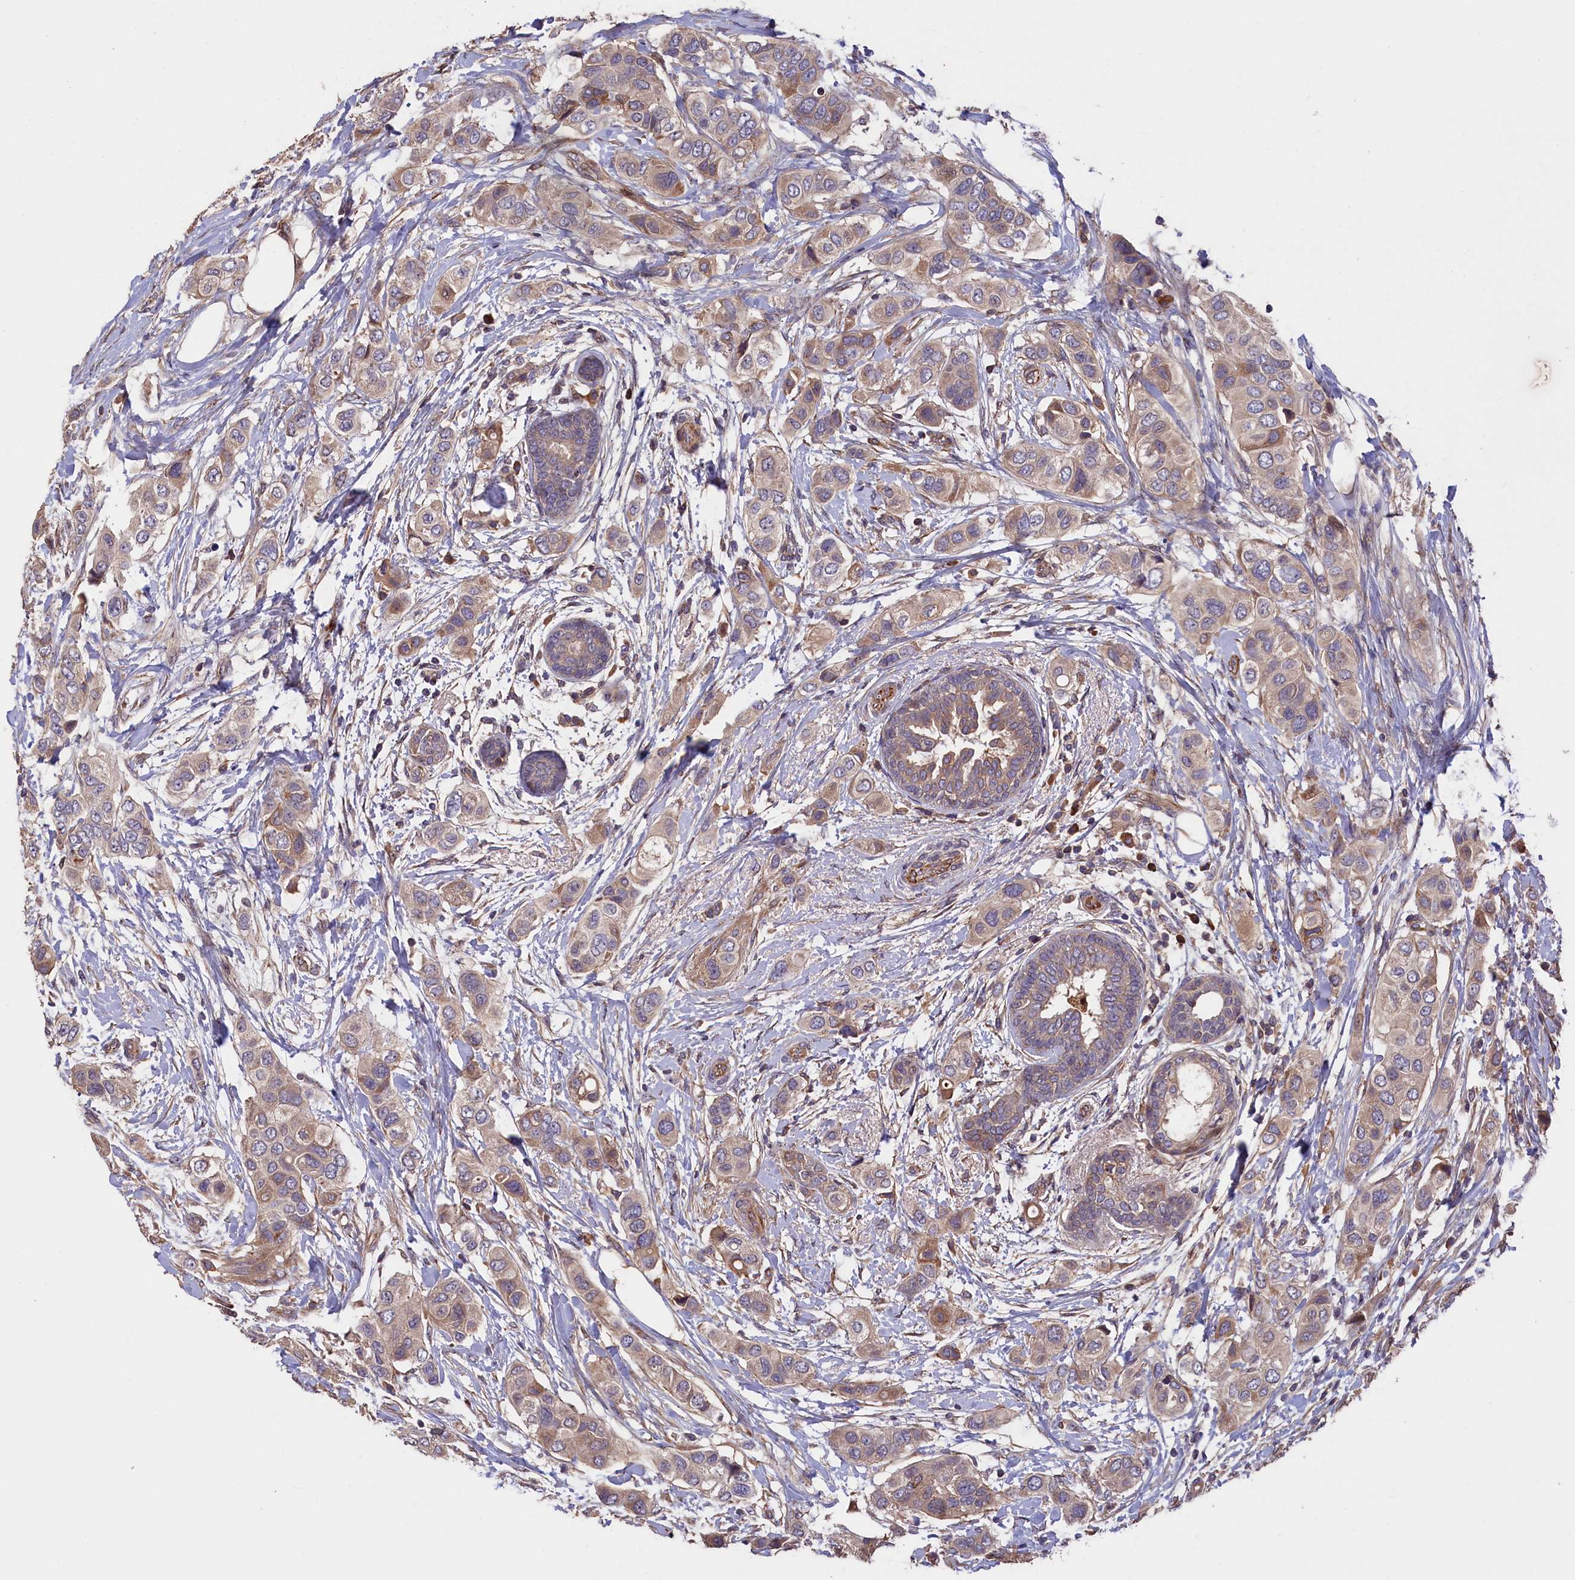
{"staining": {"intensity": "weak", "quantity": ">75%", "location": "cytoplasmic/membranous"}, "tissue": "breast cancer", "cell_type": "Tumor cells", "image_type": "cancer", "snomed": [{"axis": "morphology", "description": "Lobular carcinoma"}, {"axis": "topography", "description": "Breast"}], "caption": "DAB immunohistochemical staining of lobular carcinoma (breast) demonstrates weak cytoplasmic/membranous protein expression in about >75% of tumor cells.", "gene": "GREB1L", "patient": {"sex": "female", "age": 51}}